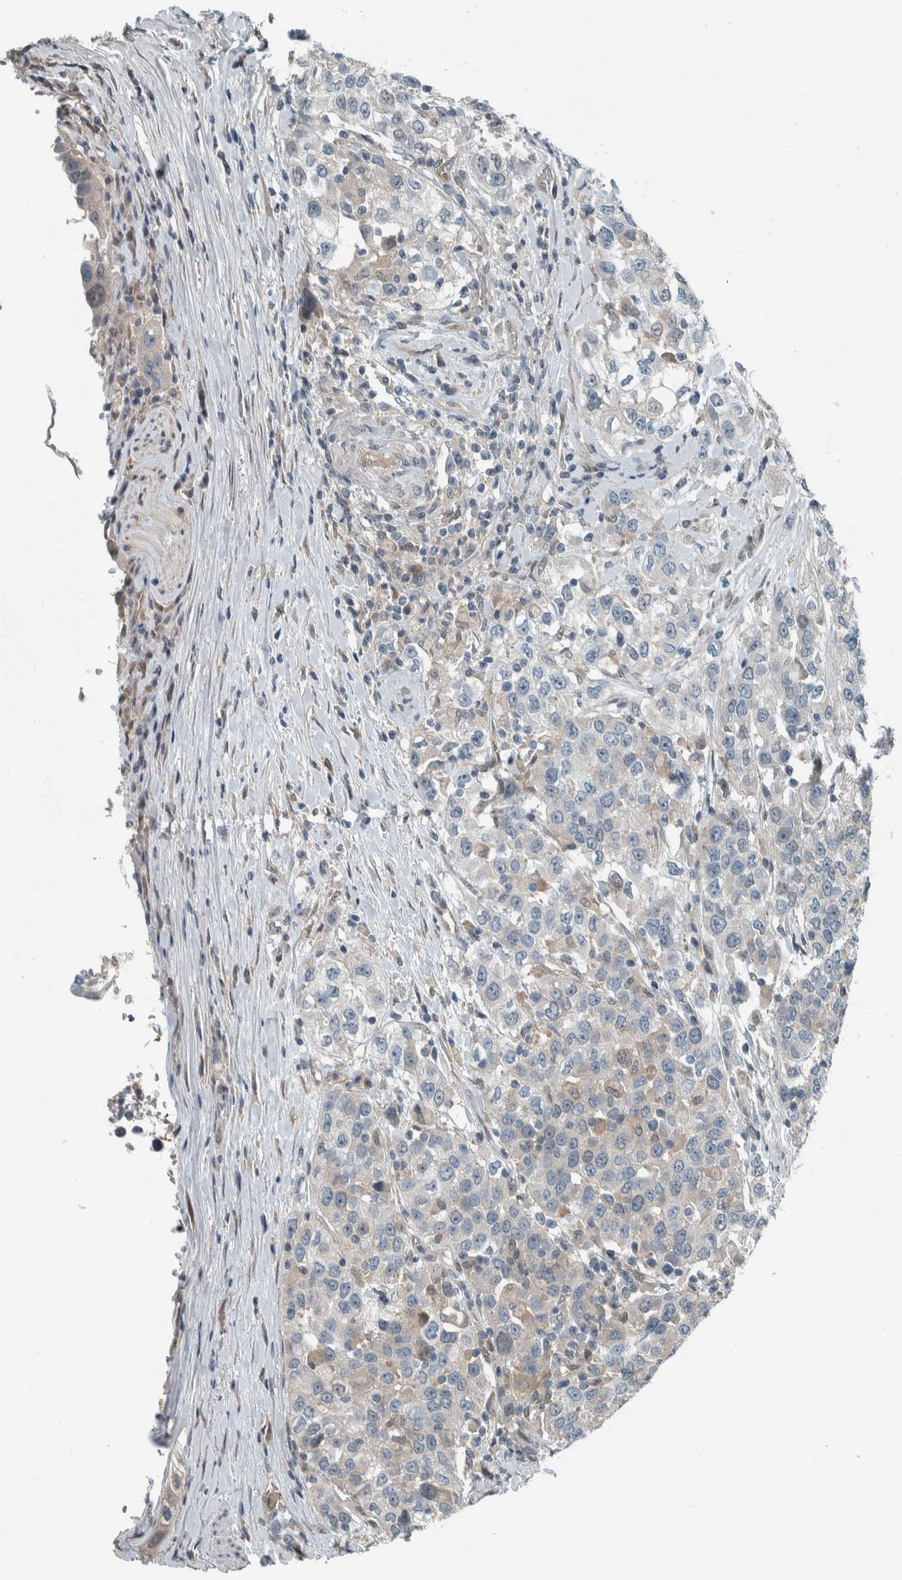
{"staining": {"intensity": "negative", "quantity": "none", "location": "none"}, "tissue": "urothelial cancer", "cell_type": "Tumor cells", "image_type": "cancer", "snomed": [{"axis": "morphology", "description": "Urothelial carcinoma, High grade"}, {"axis": "topography", "description": "Urinary bladder"}], "caption": "IHC of urothelial cancer shows no expression in tumor cells.", "gene": "ALAD", "patient": {"sex": "female", "age": 80}}